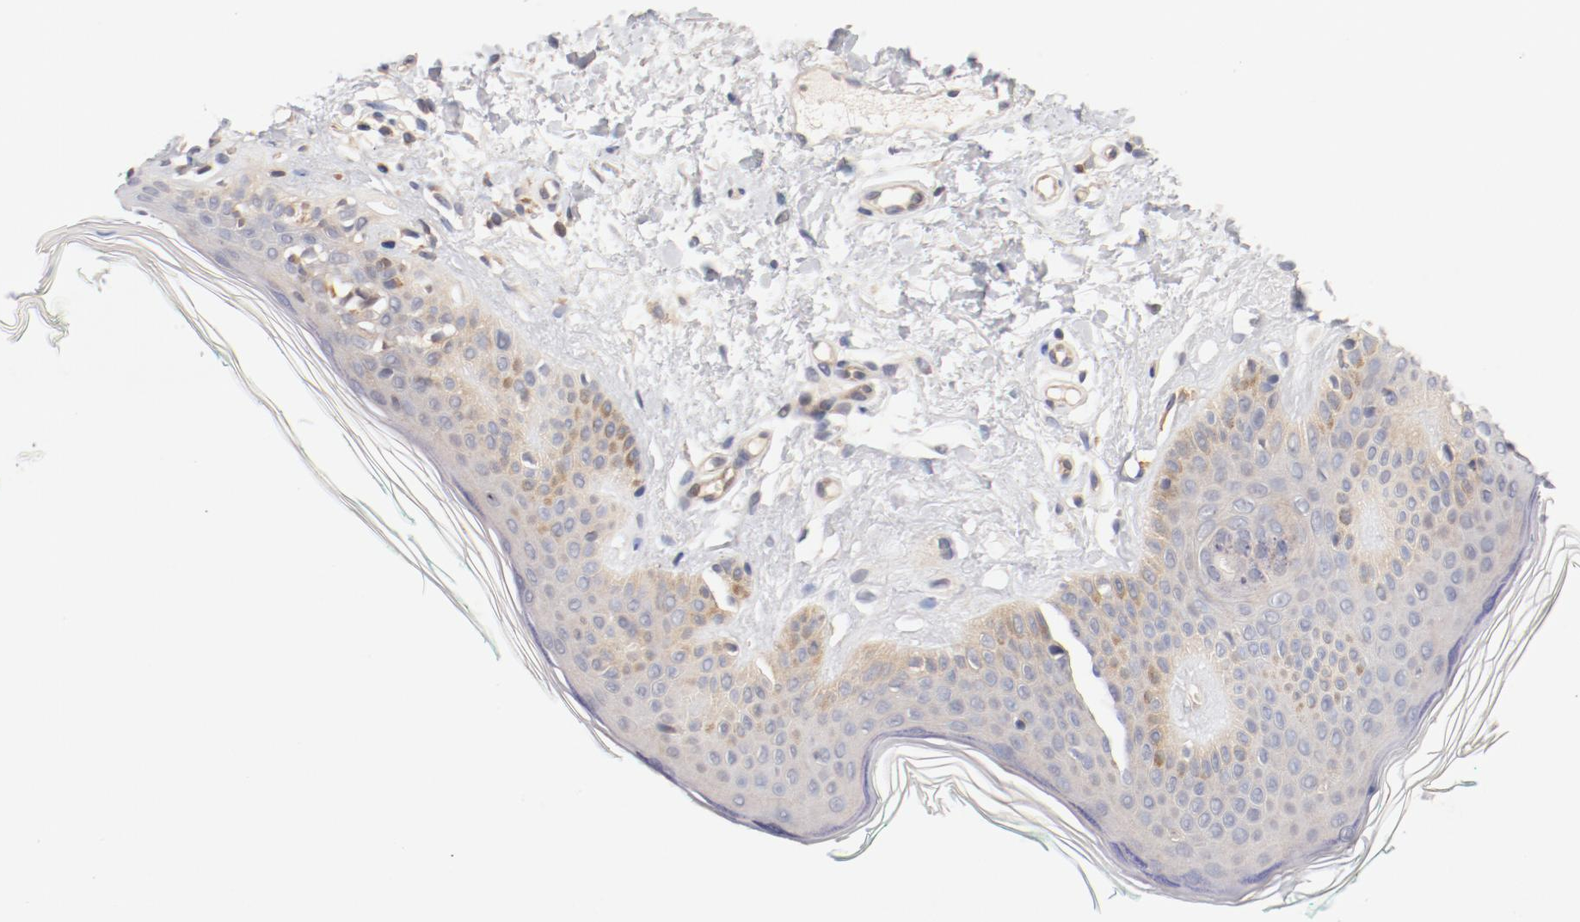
{"staining": {"intensity": "weak", "quantity": "25%-75%", "location": "cytoplasmic/membranous"}, "tissue": "skin", "cell_type": "Fibroblasts", "image_type": "normal", "snomed": [{"axis": "morphology", "description": "Normal tissue, NOS"}, {"axis": "topography", "description": "Skin"}], "caption": "Skin was stained to show a protein in brown. There is low levels of weak cytoplasmic/membranous positivity in approximately 25%-75% of fibroblasts. (IHC, brightfield microscopy, high magnification).", "gene": "ZNF267", "patient": {"sex": "male", "age": 71}}